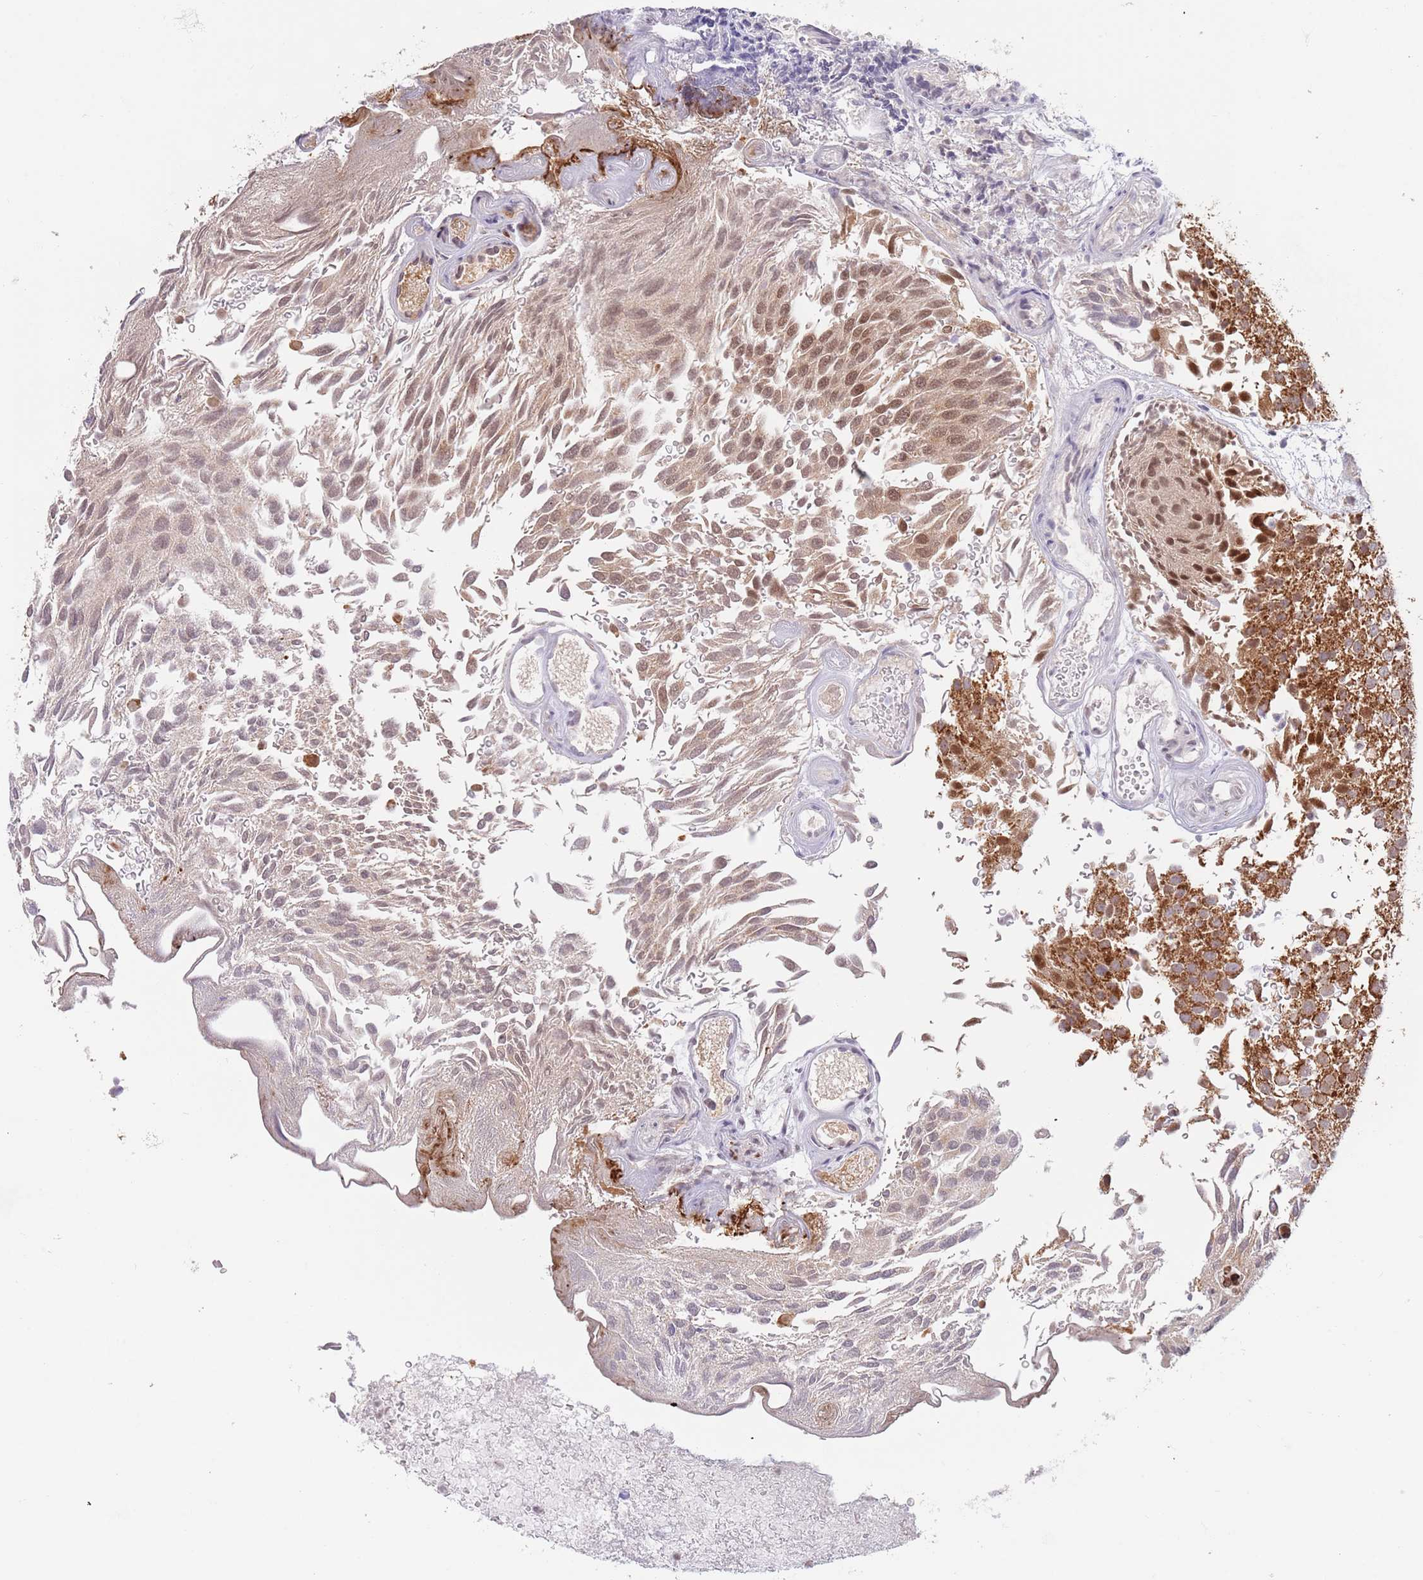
{"staining": {"intensity": "moderate", "quantity": ">75%", "location": "cytoplasmic/membranous,nuclear"}, "tissue": "urothelial cancer", "cell_type": "Tumor cells", "image_type": "cancer", "snomed": [{"axis": "morphology", "description": "Urothelial carcinoma, Low grade"}, {"axis": "topography", "description": "Urinary bladder"}], "caption": "Immunohistochemistry (IHC) of human low-grade urothelial carcinoma displays medium levels of moderate cytoplasmic/membranous and nuclear expression in about >75% of tumor cells. The staining was performed using DAB (3,3'-diaminobenzidine), with brown indicating positive protein expression. Nuclei are stained blue with hematoxylin.", "gene": "TIMM13", "patient": {"sex": "male", "age": 78}}